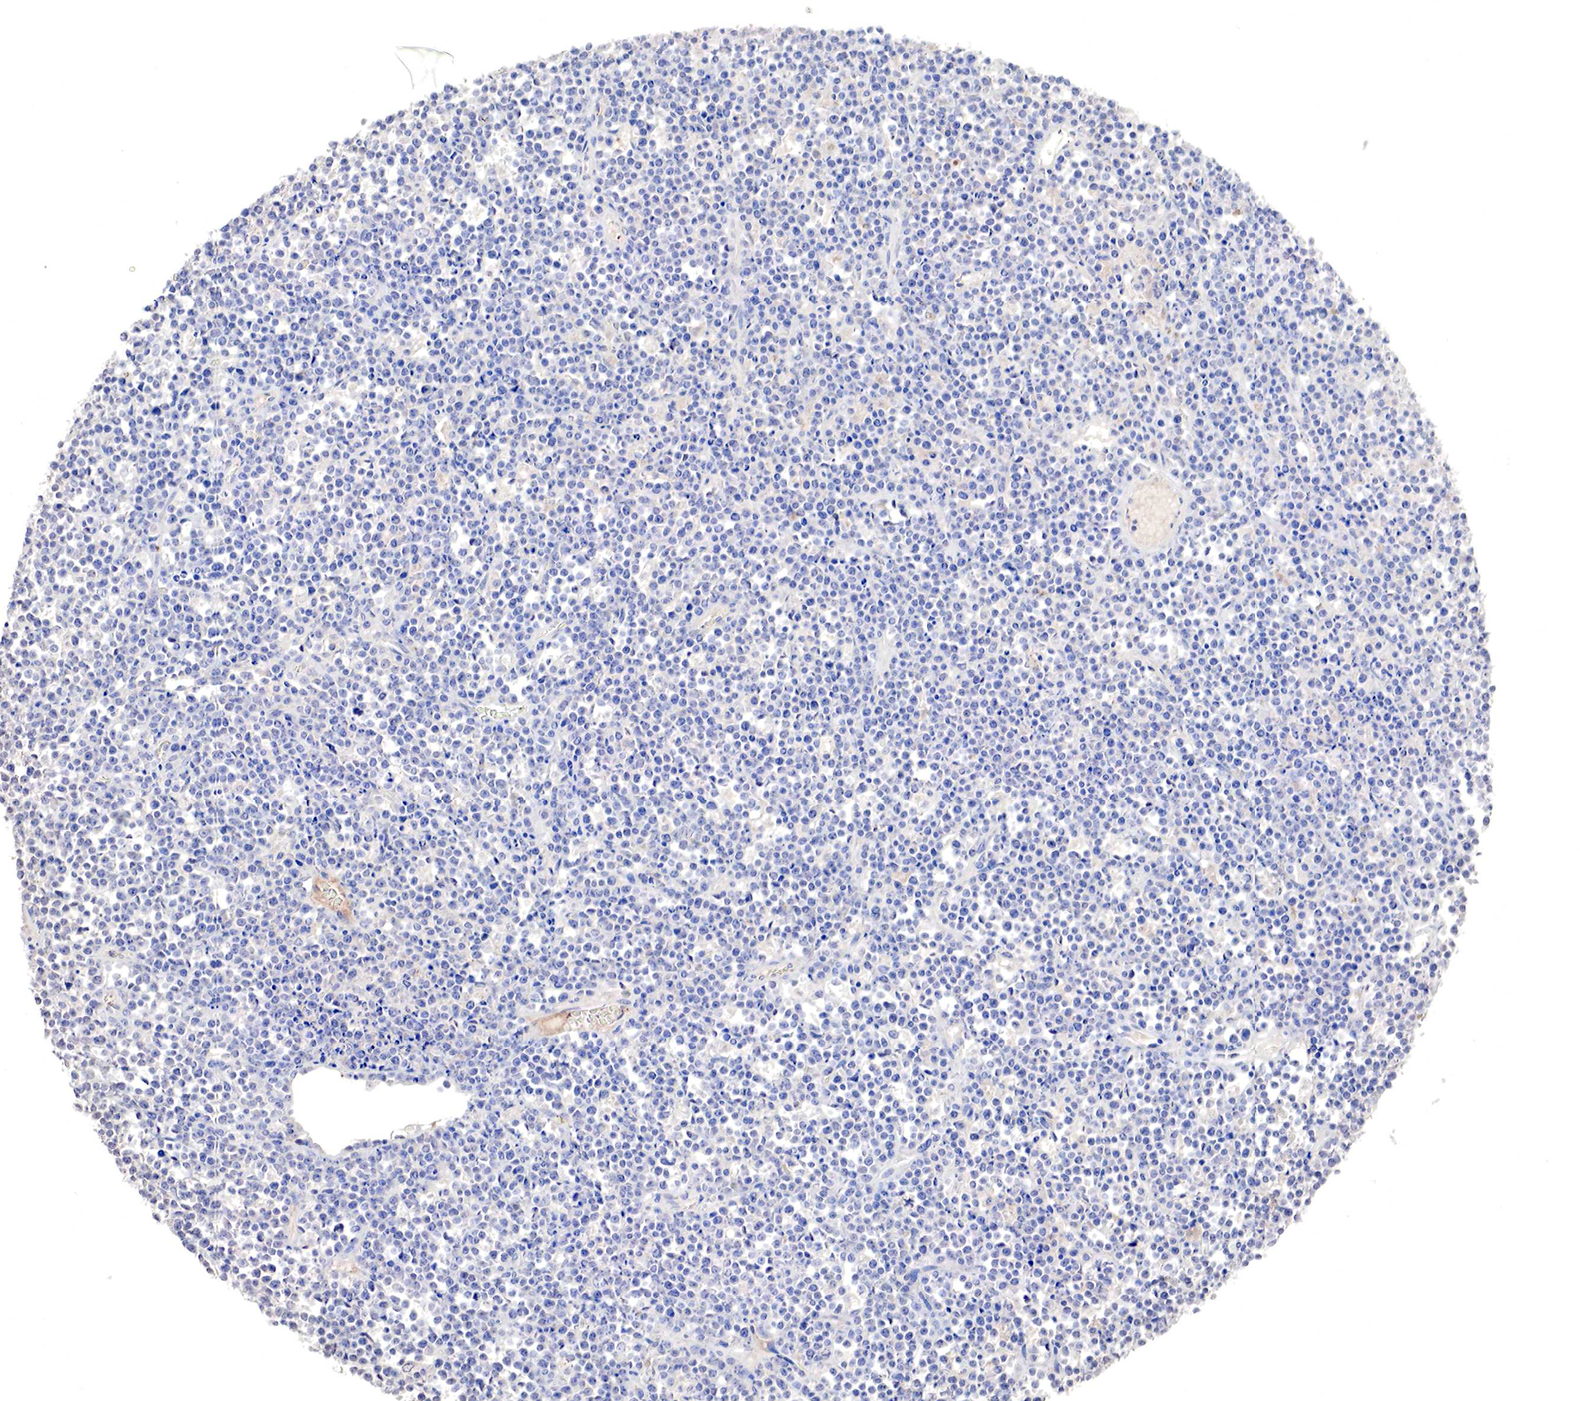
{"staining": {"intensity": "negative", "quantity": "none", "location": "none"}, "tissue": "lymphoma", "cell_type": "Tumor cells", "image_type": "cancer", "snomed": [{"axis": "morphology", "description": "Malignant lymphoma, non-Hodgkin's type, High grade"}, {"axis": "topography", "description": "Ovary"}], "caption": "Tumor cells are negative for brown protein staining in lymphoma.", "gene": "GATA1", "patient": {"sex": "female", "age": 56}}